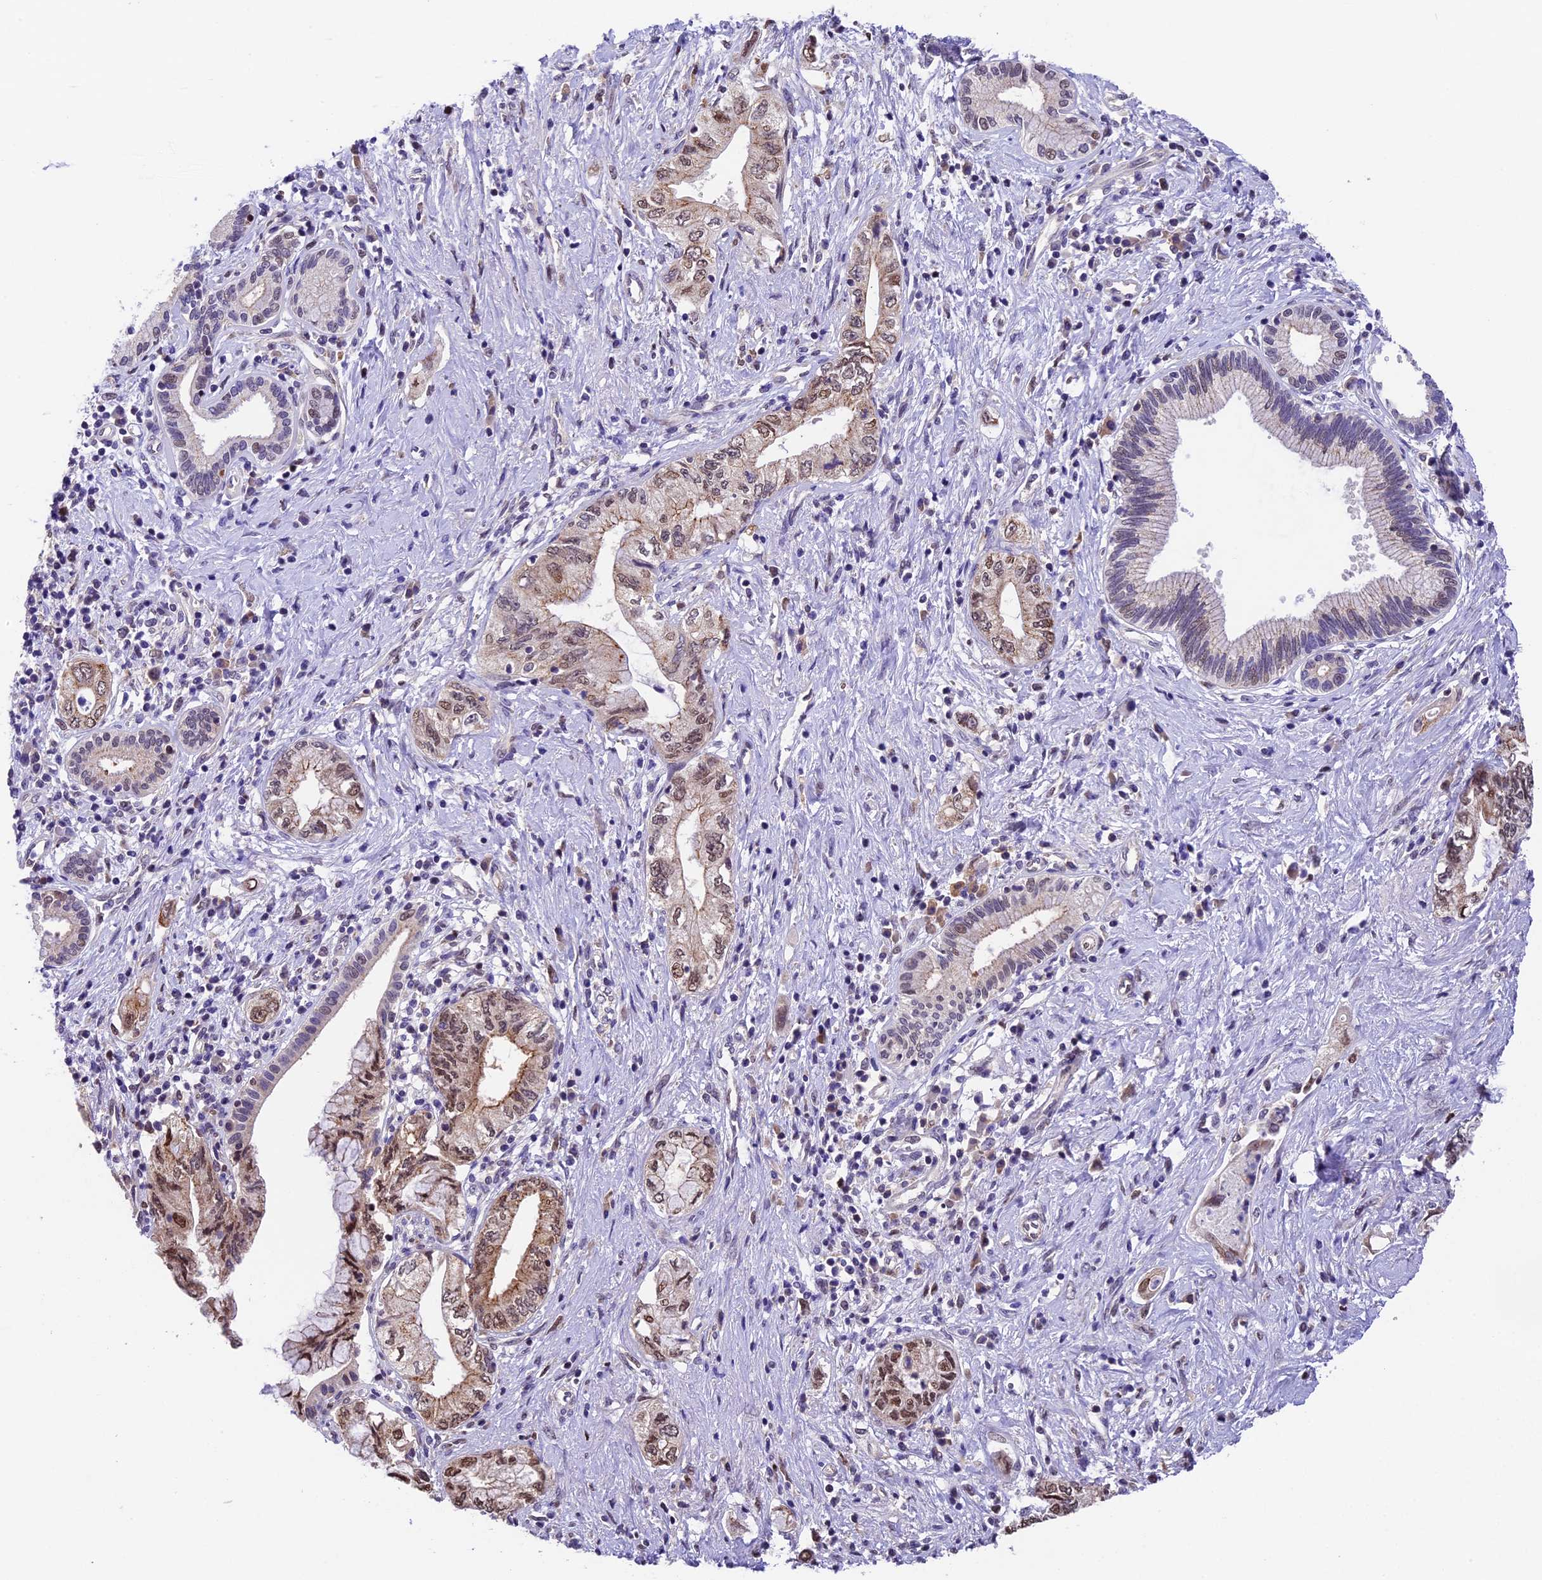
{"staining": {"intensity": "moderate", "quantity": ">75%", "location": "cytoplasmic/membranous,nuclear"}, "tissue": "pancreatic cancer", "cell_type": "Tumor cells", "image_type": "cancer", "snomed": [{"axis": "morphology", "description": "Adenocarcinoma, NOS"}, {"axis": "topography", "description": "Pancreas"}], "caption": "Pancreatic cancer (adenocarcinoma) tissue exhibits moderate cytoplasmic/membranous and nuclear staining in approximately >75% of tumor cells, visualized by immunohistochemistry.", "gene": "CCSER1", "patient": {"sex": "female", "age": 73}}